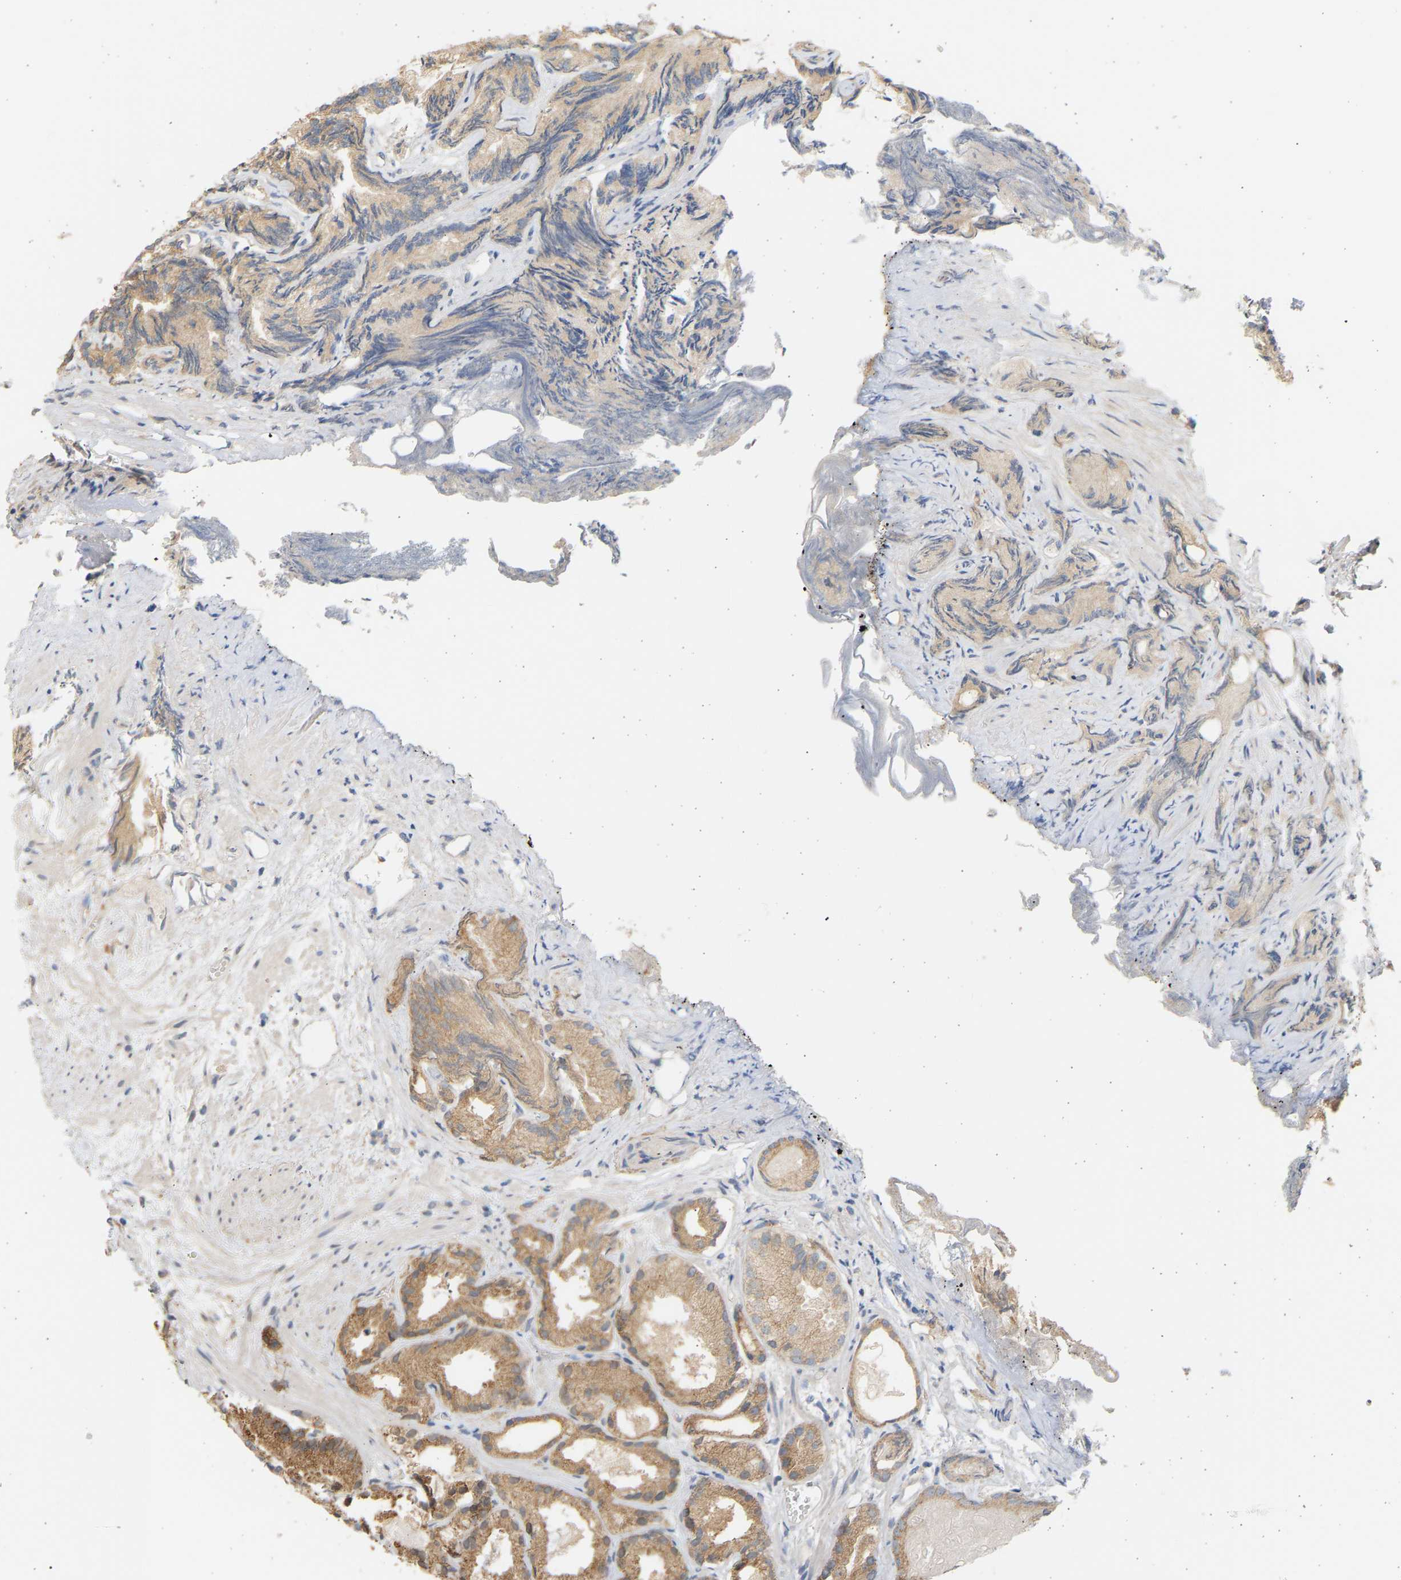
{"staining": {"intensity": "moderate", "quantity": ">75%", "location": "cytoplasmic/membranous"}, "tissue": "prostate cancer", "cell_type": "Tumor cells", "image_type": "cancer", "snomed": [{"axis": "morphology", "description": "Adenocarcinoma, Low grade"}, {"axis": "topography", "description": "Prostate"}], "caption": "Protein staining shows moderate cytoplasmic/membranous staining in approximately >75% of tumor cells in adenocarcinoma (low-grade) (prostate).", "gene": "B4GALT6", "patient": {"sex": "male", "age": 89}}